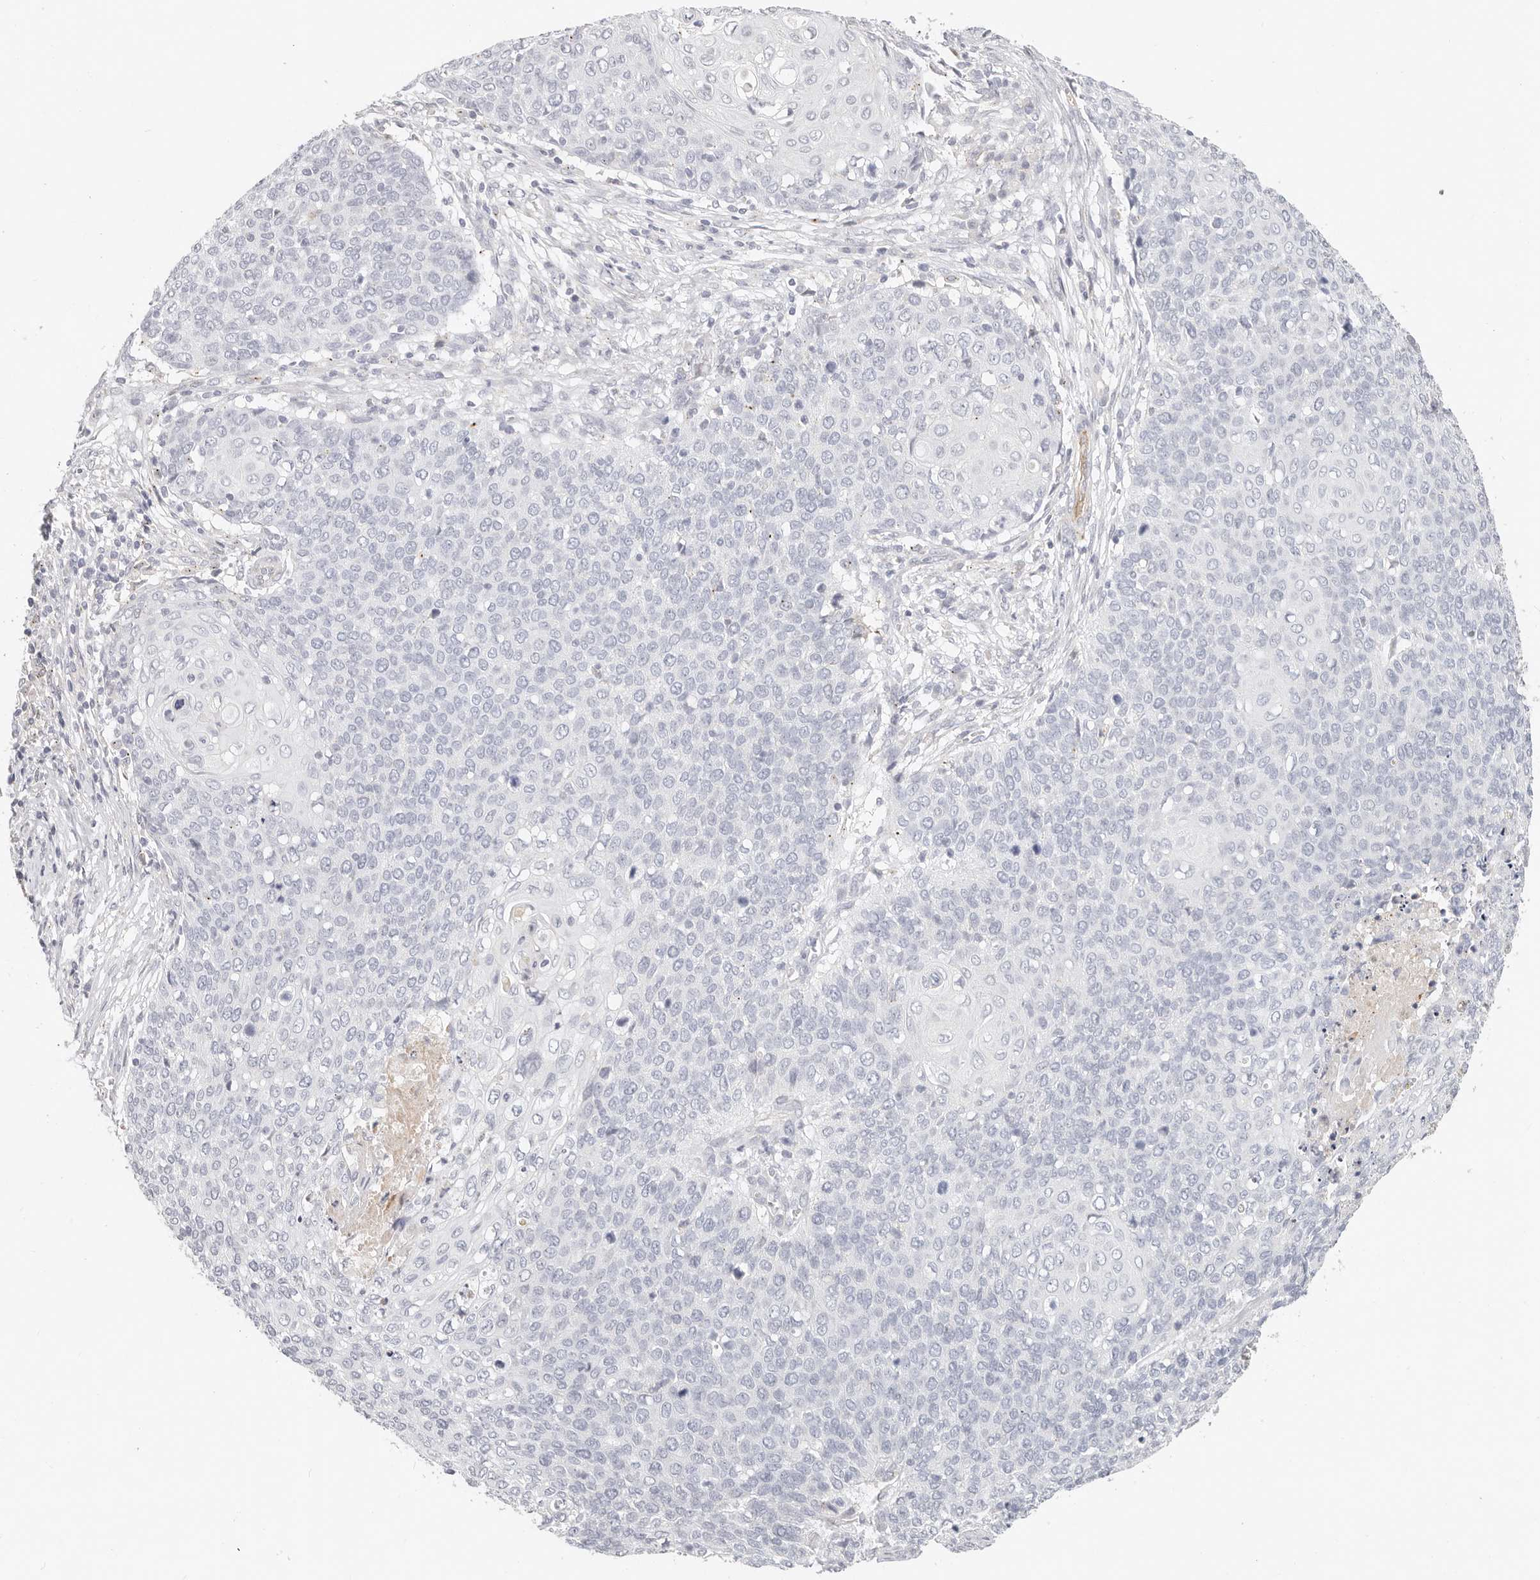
{"staining": {"intensity": "negative", "quantity": "none", "location": "none"}, "tissue": "cervical cancer", "cell_type": "Tumor cells", "image_type": "cancer", "snomed": [{"axis": "morphology", "description": "Squamous cell carcinoma, NOS"}, {"axis": "topography", "description": "Cervix"}], "caption": "Protein analysis of cervical cancer exhibits no significant expression in tumor cells.", "gene": "ZRANB1", "patient": {"sex": "female", "age": 39}}